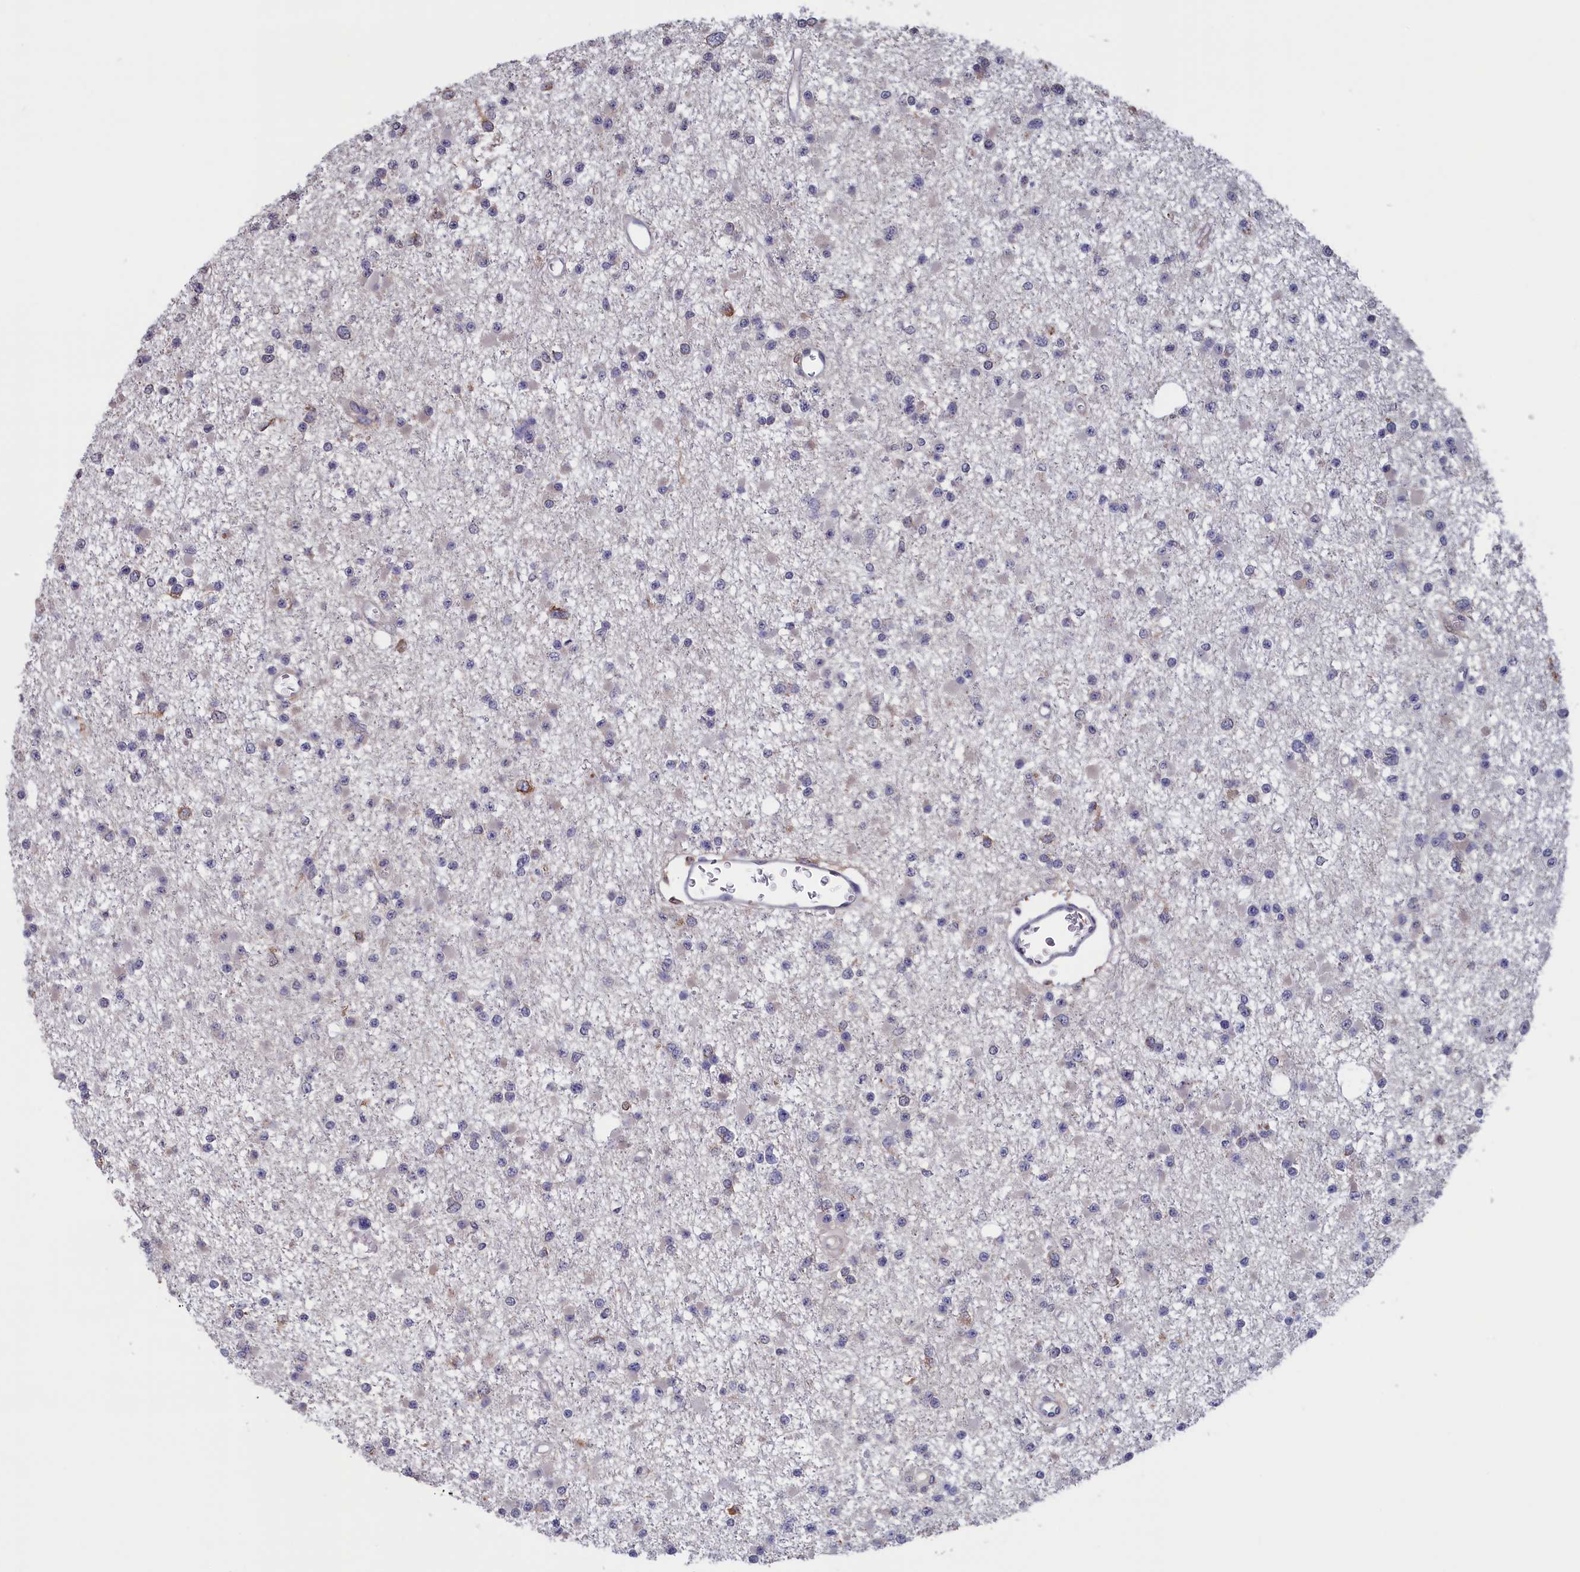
{"staining": {"intensity": "negative", "quantity": "none", "location": "none"}, "tissue": "glioma", "cell_type": "Tumor cells", "image_type": "cancer", "snomed": [{"axis": "morphology", "description": "Glioma, malignant, Low grade"}, {"axis": "topography", "description": "Brain"}], "caption": "The photomicrograph reveals no significant expression in tumor cells of glioma.", "gene": "CACTIN", "patient": {"sex": "female", "age": 22}}